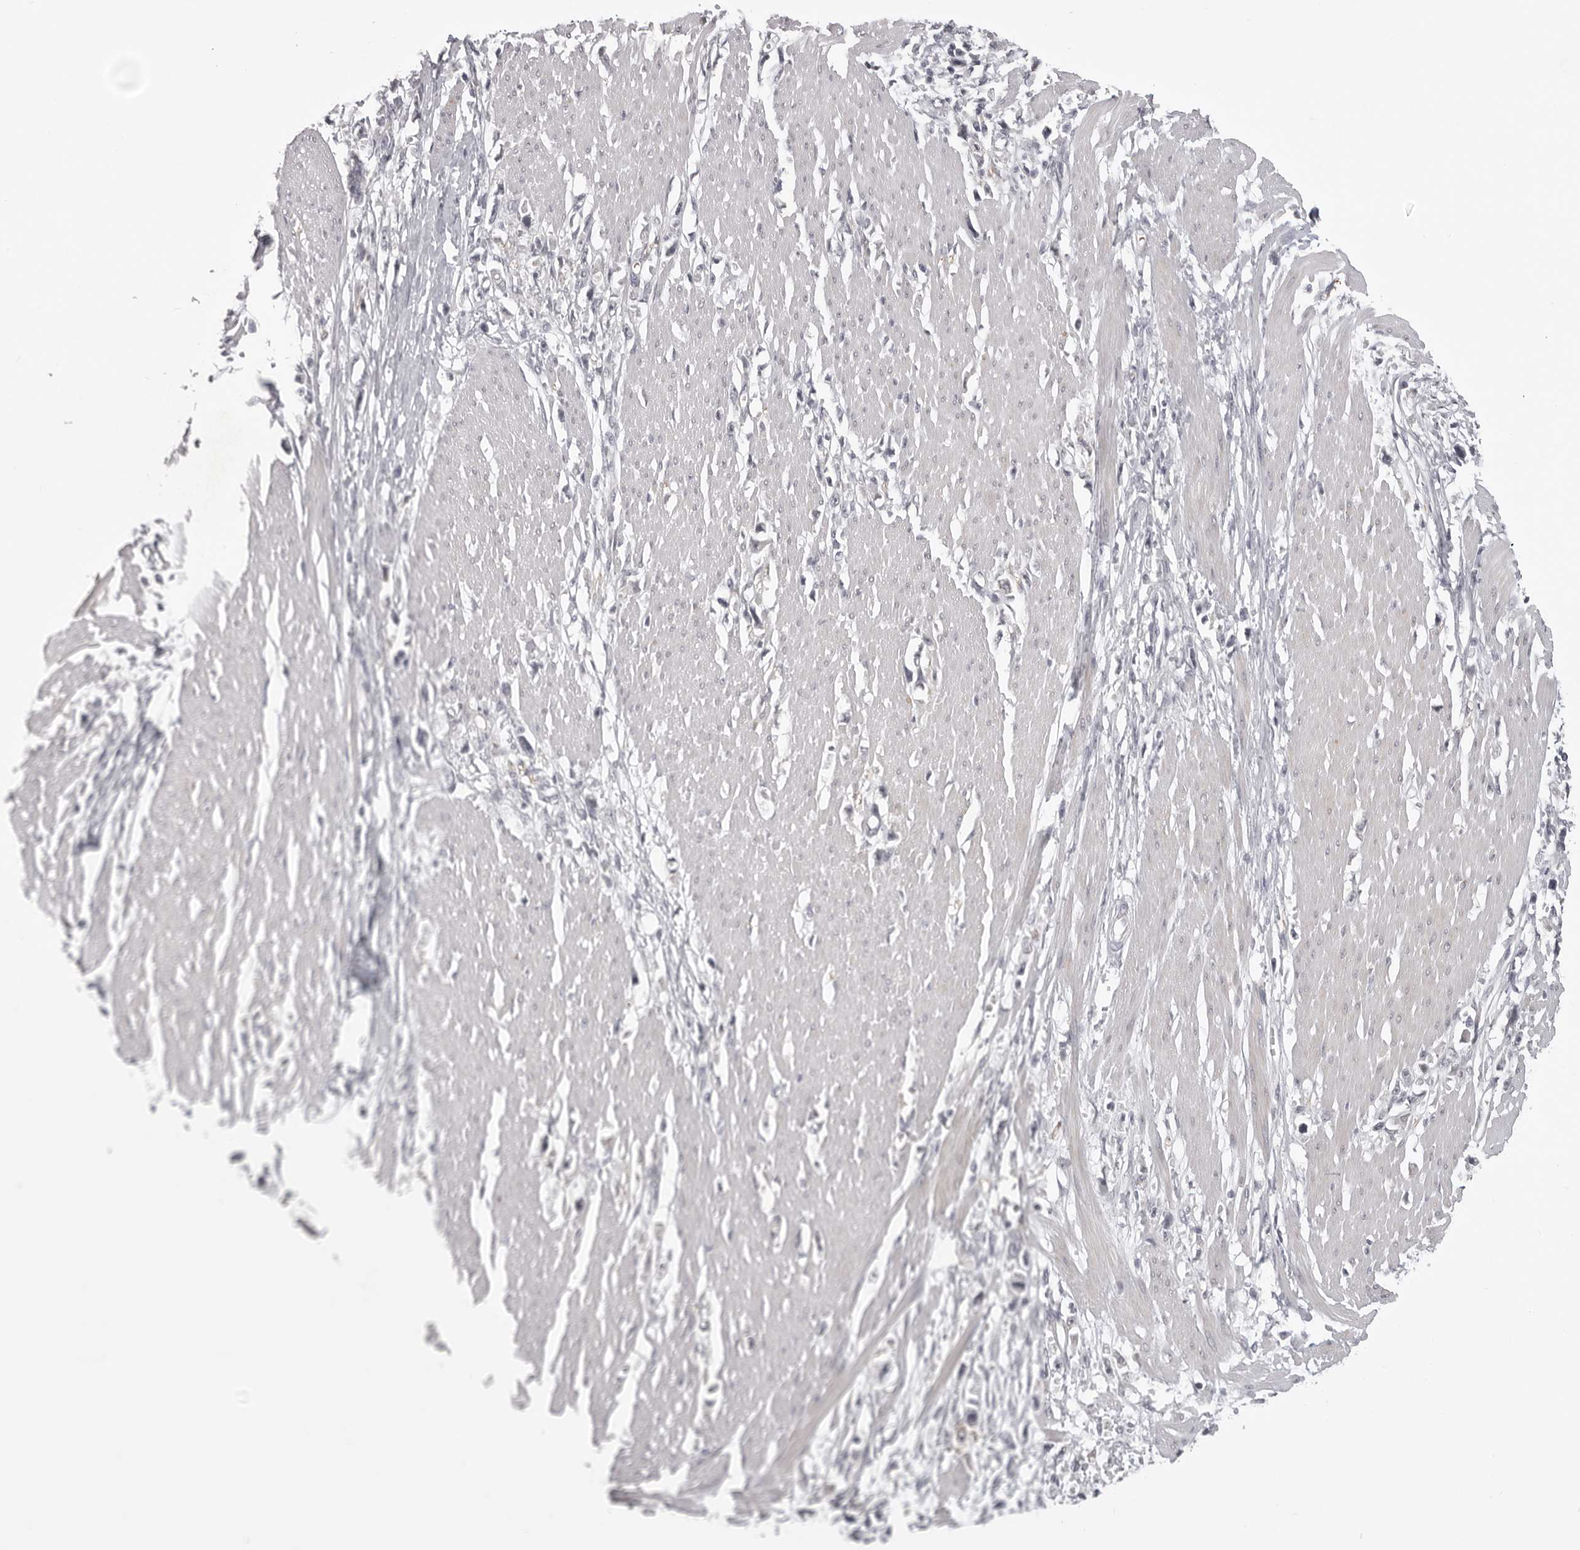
{"staining": {"intensity": "negative", "quantity": "none", "location": "none"}, "tissue": "stomach cancer", "cell_type": "Tumor cells", "image_type": "cancer", "snomed": [{"axis": "morphology", "description": "Adenocarcinoma, NOS"}, {"axis": "topography", "description": "Stomach"}], "caption": "This is an immunohistochemistry histopathology image of stomach adenocarcinoma. There is no staining in tumor cells.", "gene": "EPHA10", "patient": {"sex": "female", "age": 59}}